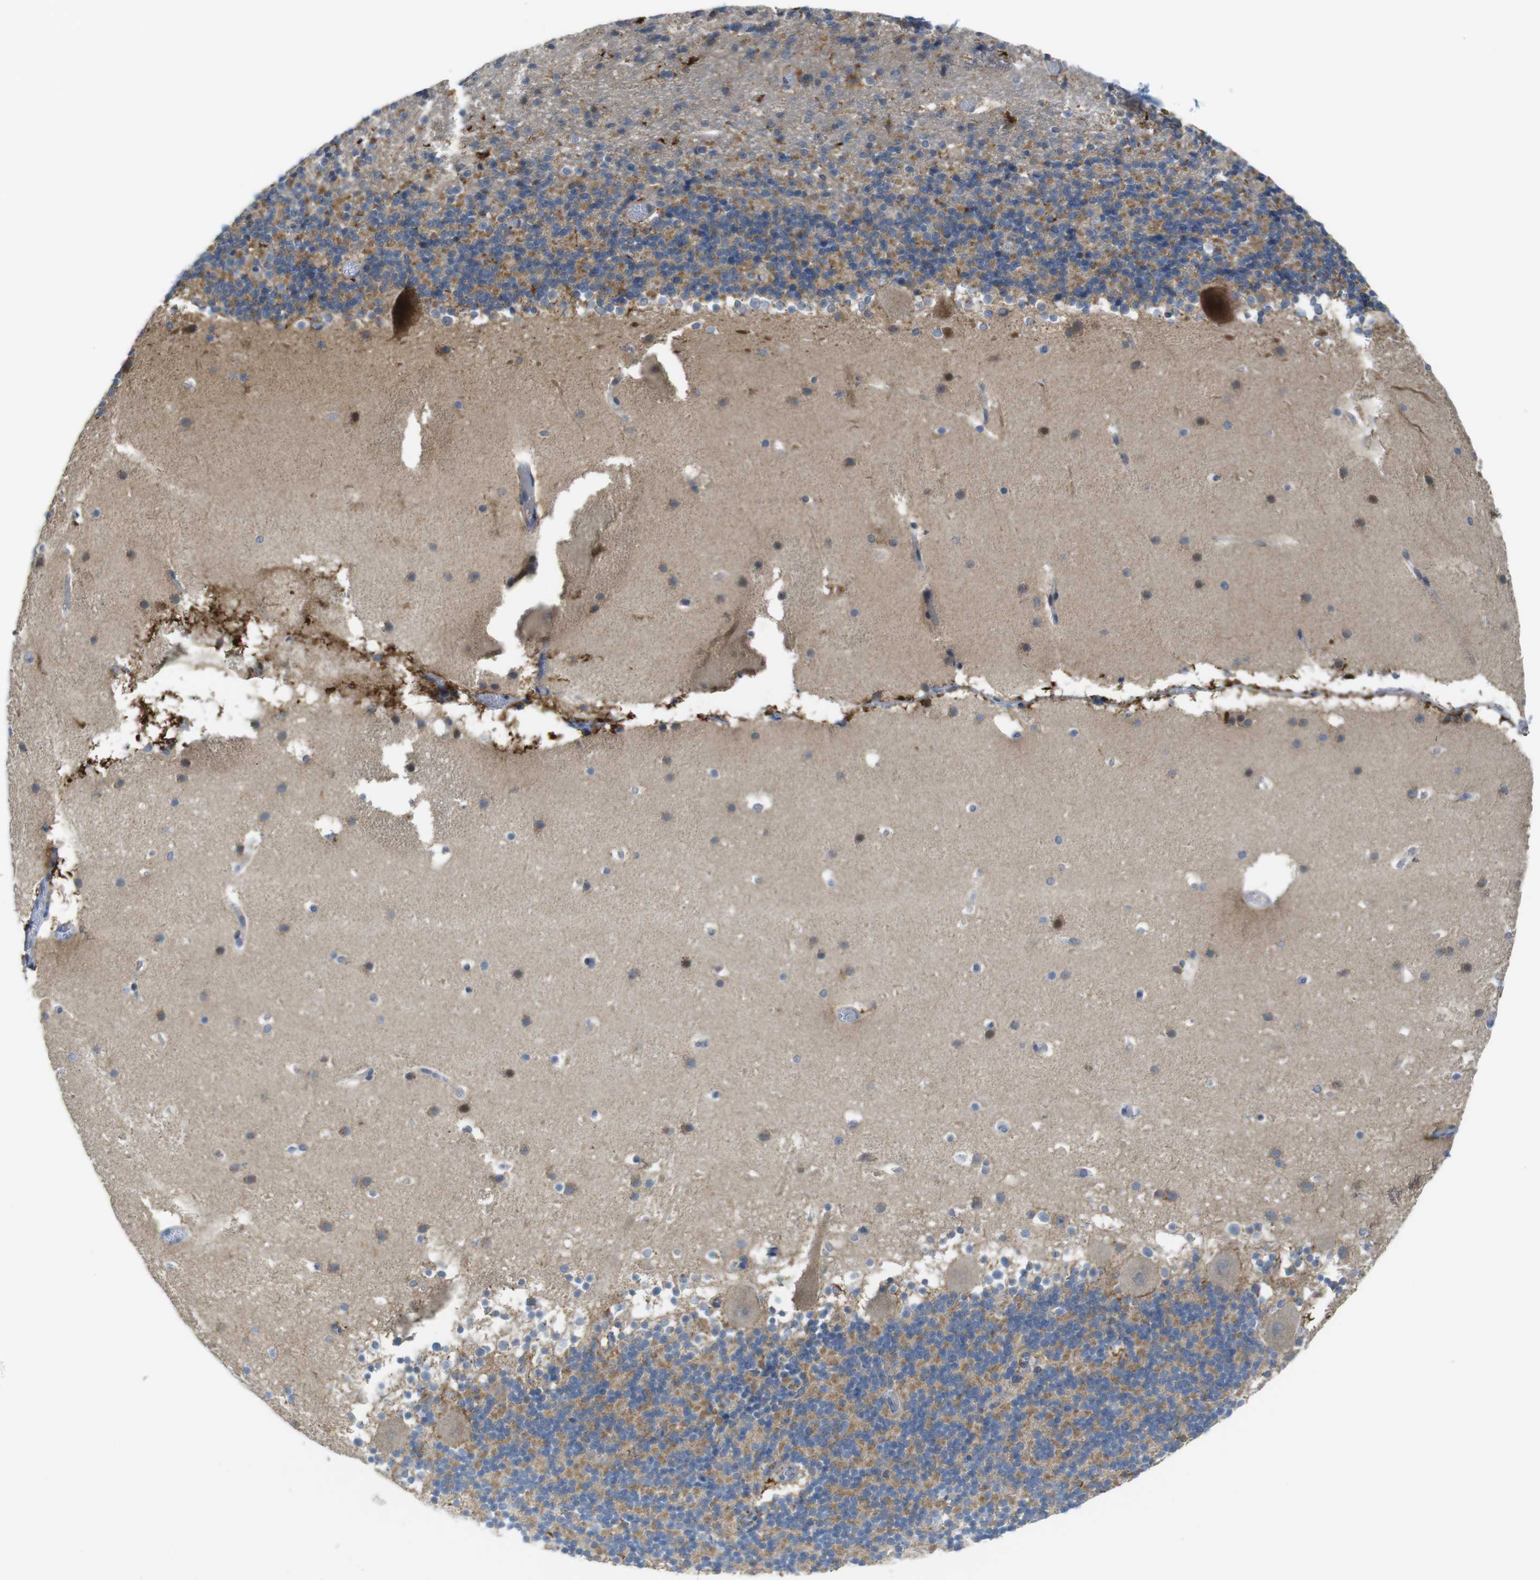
{"staining": {"intensity": "moderate", "quantity": "25%-75%", "location": "cytoplasmic/membranous"}, "tissue": "cerebellum", "cell_type": "Cells in granular layer", "image_type": "normal", "snomed": [{"axis": "morphology", "description": "Normal tissue, NOS"}, {"axis": "topography", "description": "Cerebellum"}], "caption": "The immunohistochemical stain shows moderate cytoplasmic/membranous staining in cells in granular layer of unremarkable cerebellum.", "gene": "MARCHF1", "patient": {"sex": "male", "age": 45}}